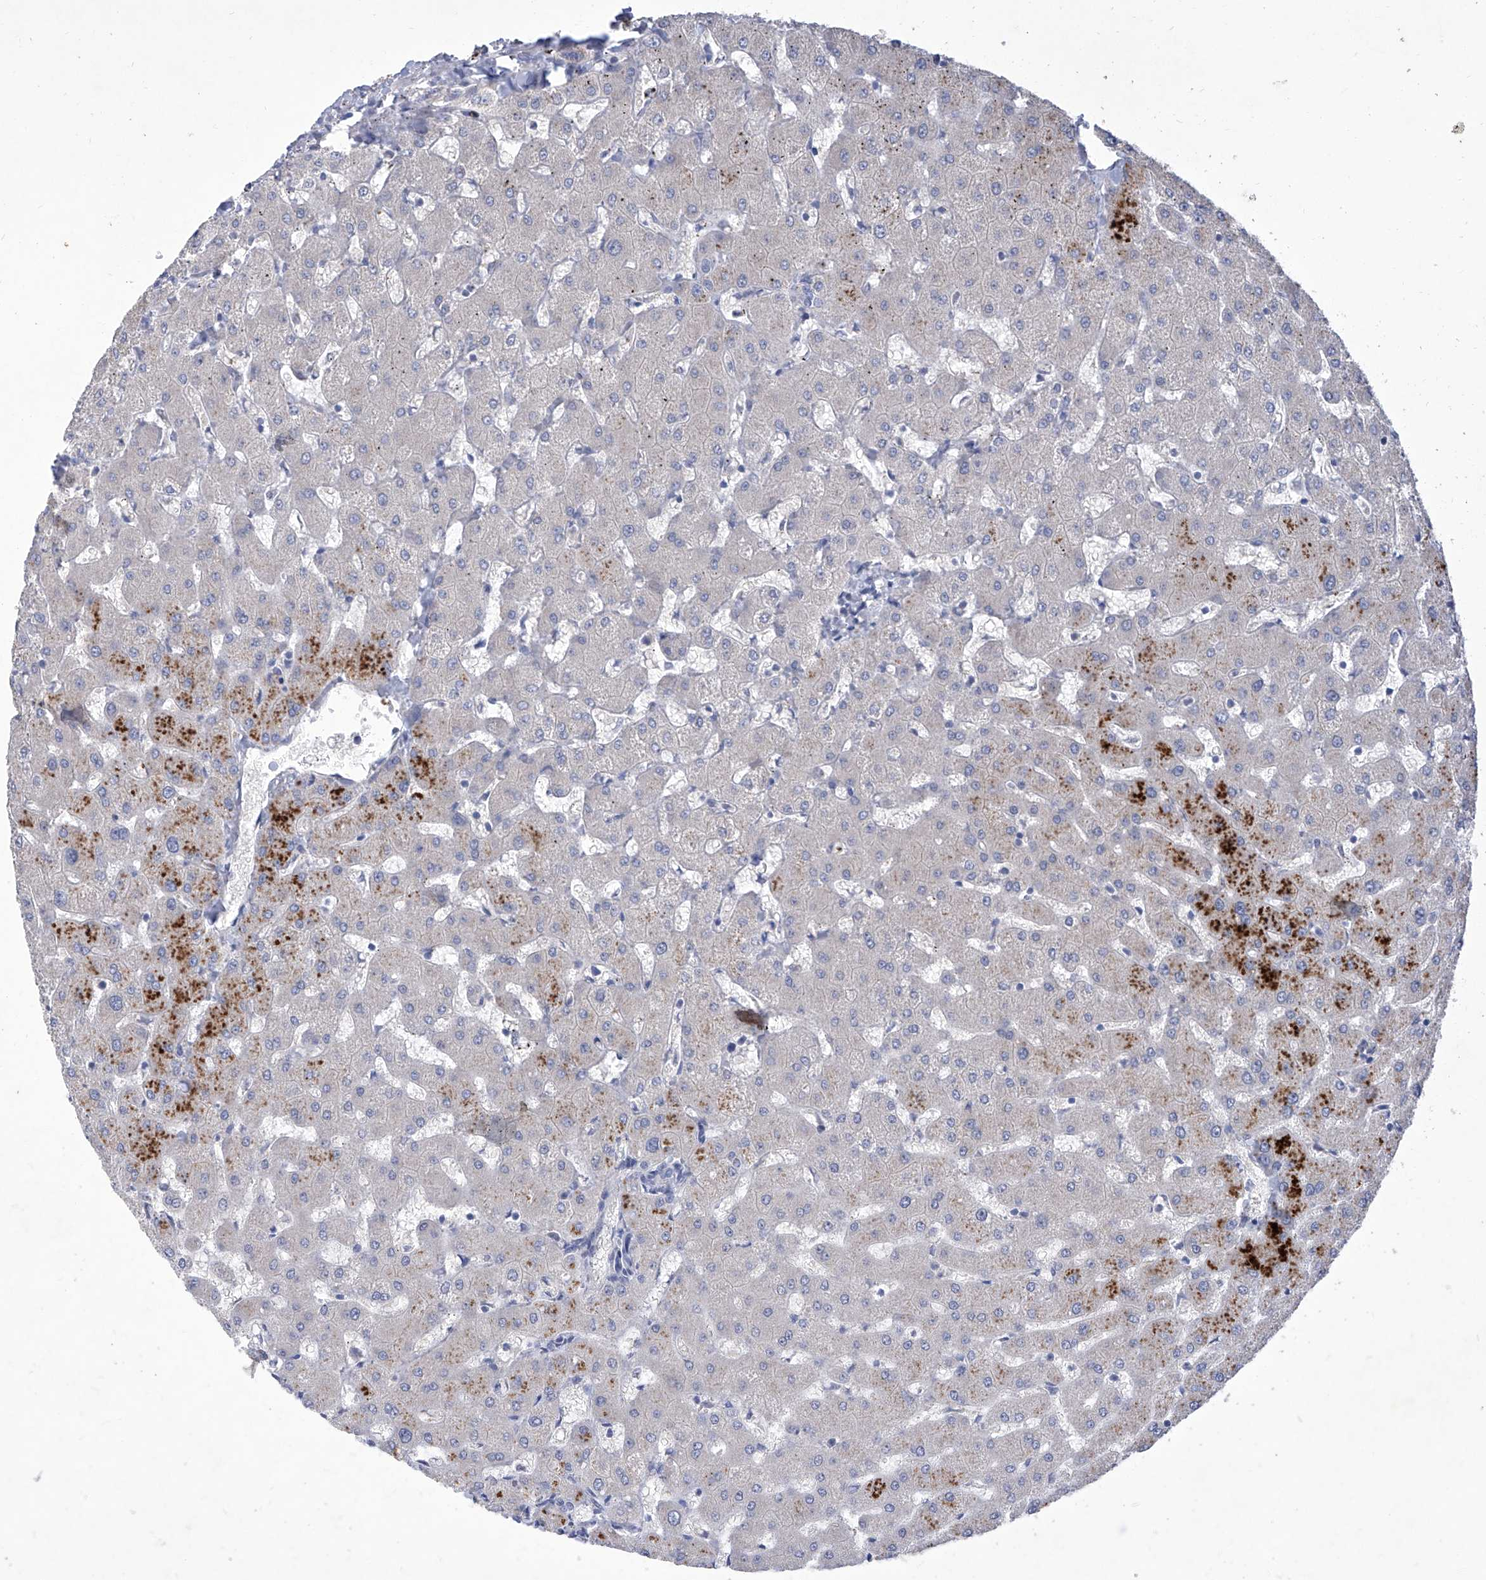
{"staining": {"intensity": "negative", "quantity": "none", "location": "none"}, "tissue": "liver", "cell_type": "Cholangiocytes", "image_type": "normal", "snomed": [{"axis": "morphology", "description": "Normal tissue, NOS"}, {"axis": "topography", "description": "Liver"}], "caption": "This micrograph is of normal liver stained with IHC to label a protein in brown with the nuclei are counter-stained blue. There is no positivity in cholangiocytes.", "gene": "IFNL2", "patient": {"sex": "female", "age": 63}}